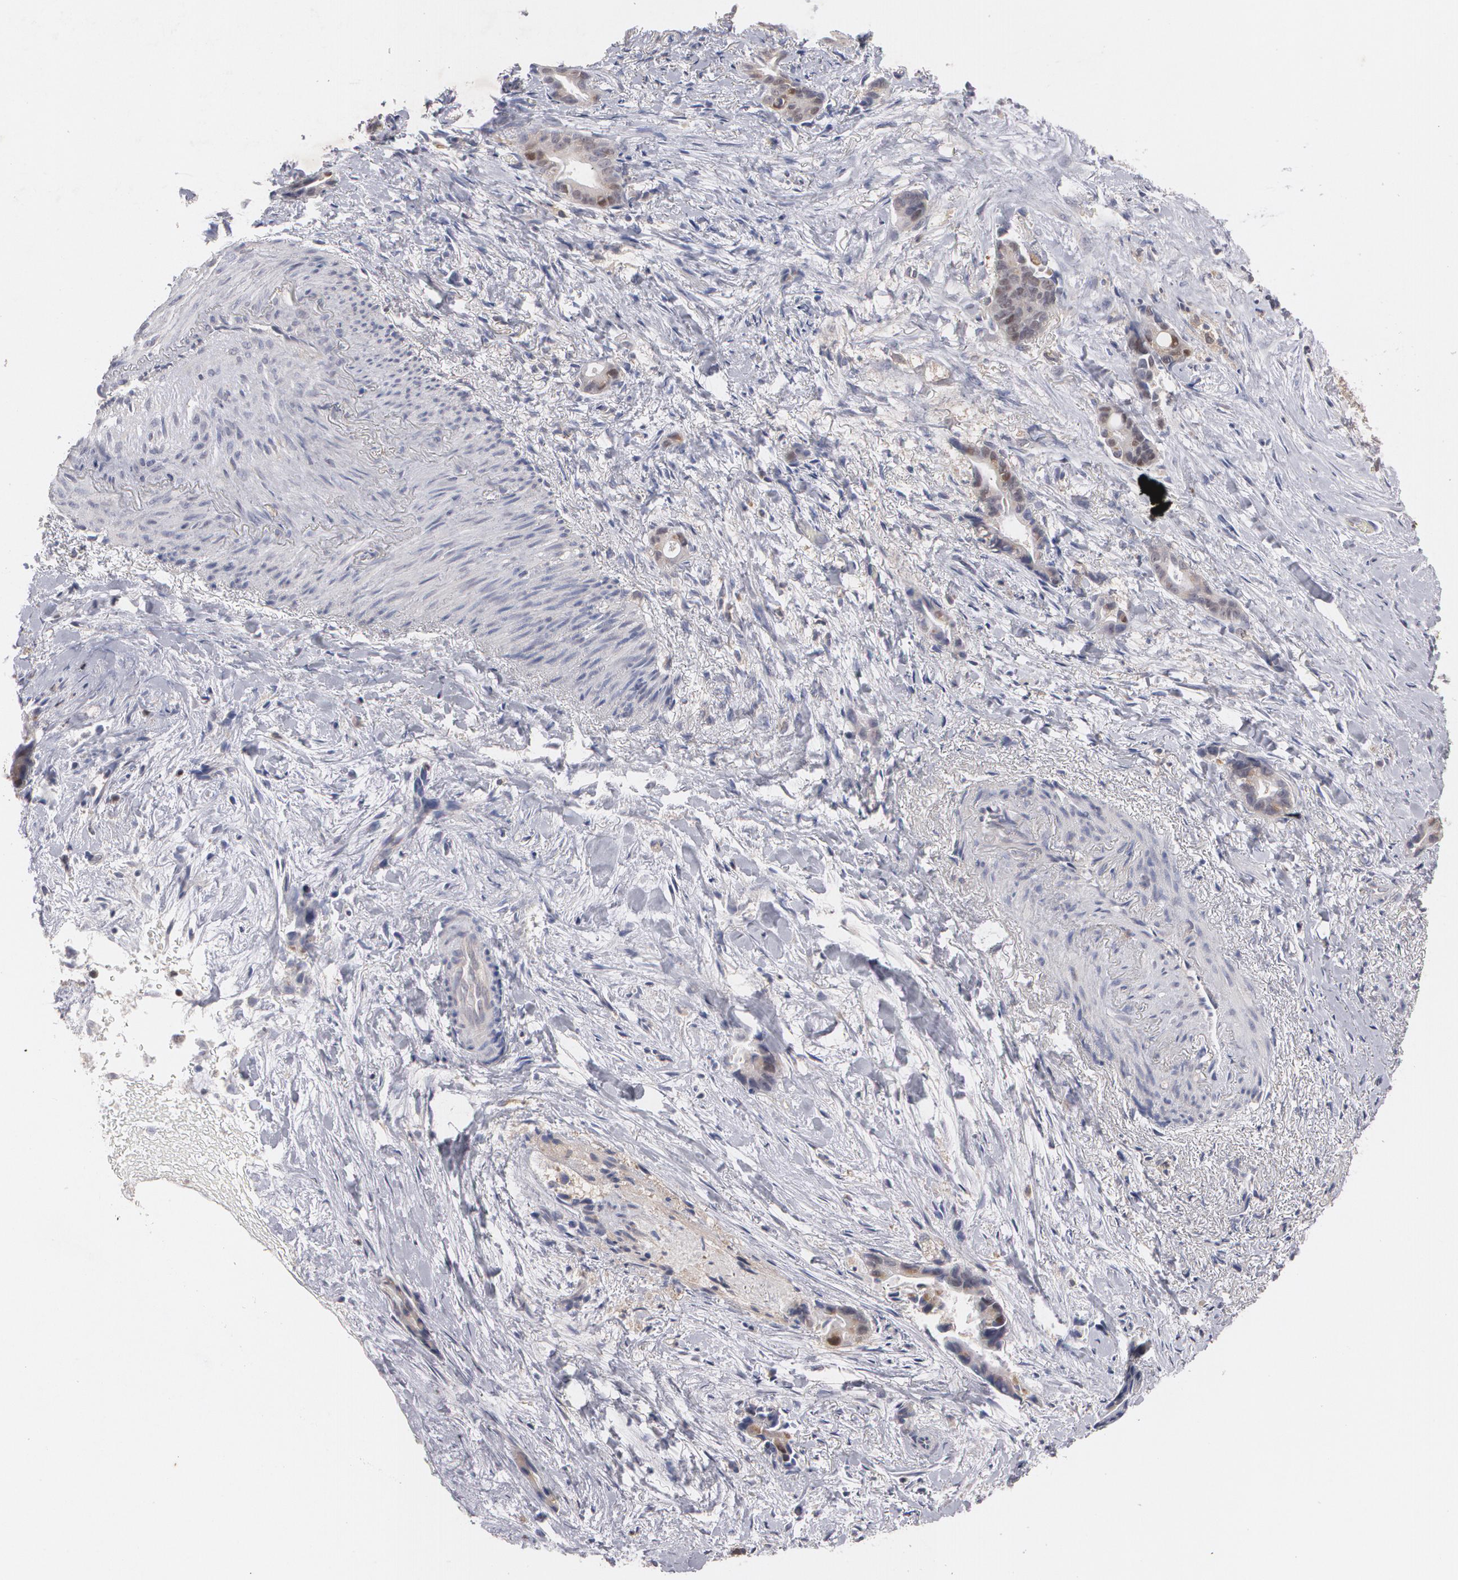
{"staining": {"intensity": "weak", "quantity": "<25%", "location": "cytoplasmic/membranous"}, "tissue": "liver cancer", "cell_type": "Tumor cells", "image_type": "cancer", "snomed": [{"axis": "morphology", "description": "Cholangiocarcinoma"}, {"axis": "topography", "description": "Liver"}], "caption": "This is an IHC photomicrograph of human liver cancer (cholangiocarcinoma). There is no expression in tumor cells.", "gene": "HTT", "patient": {"sex": "female", "age": 55}}